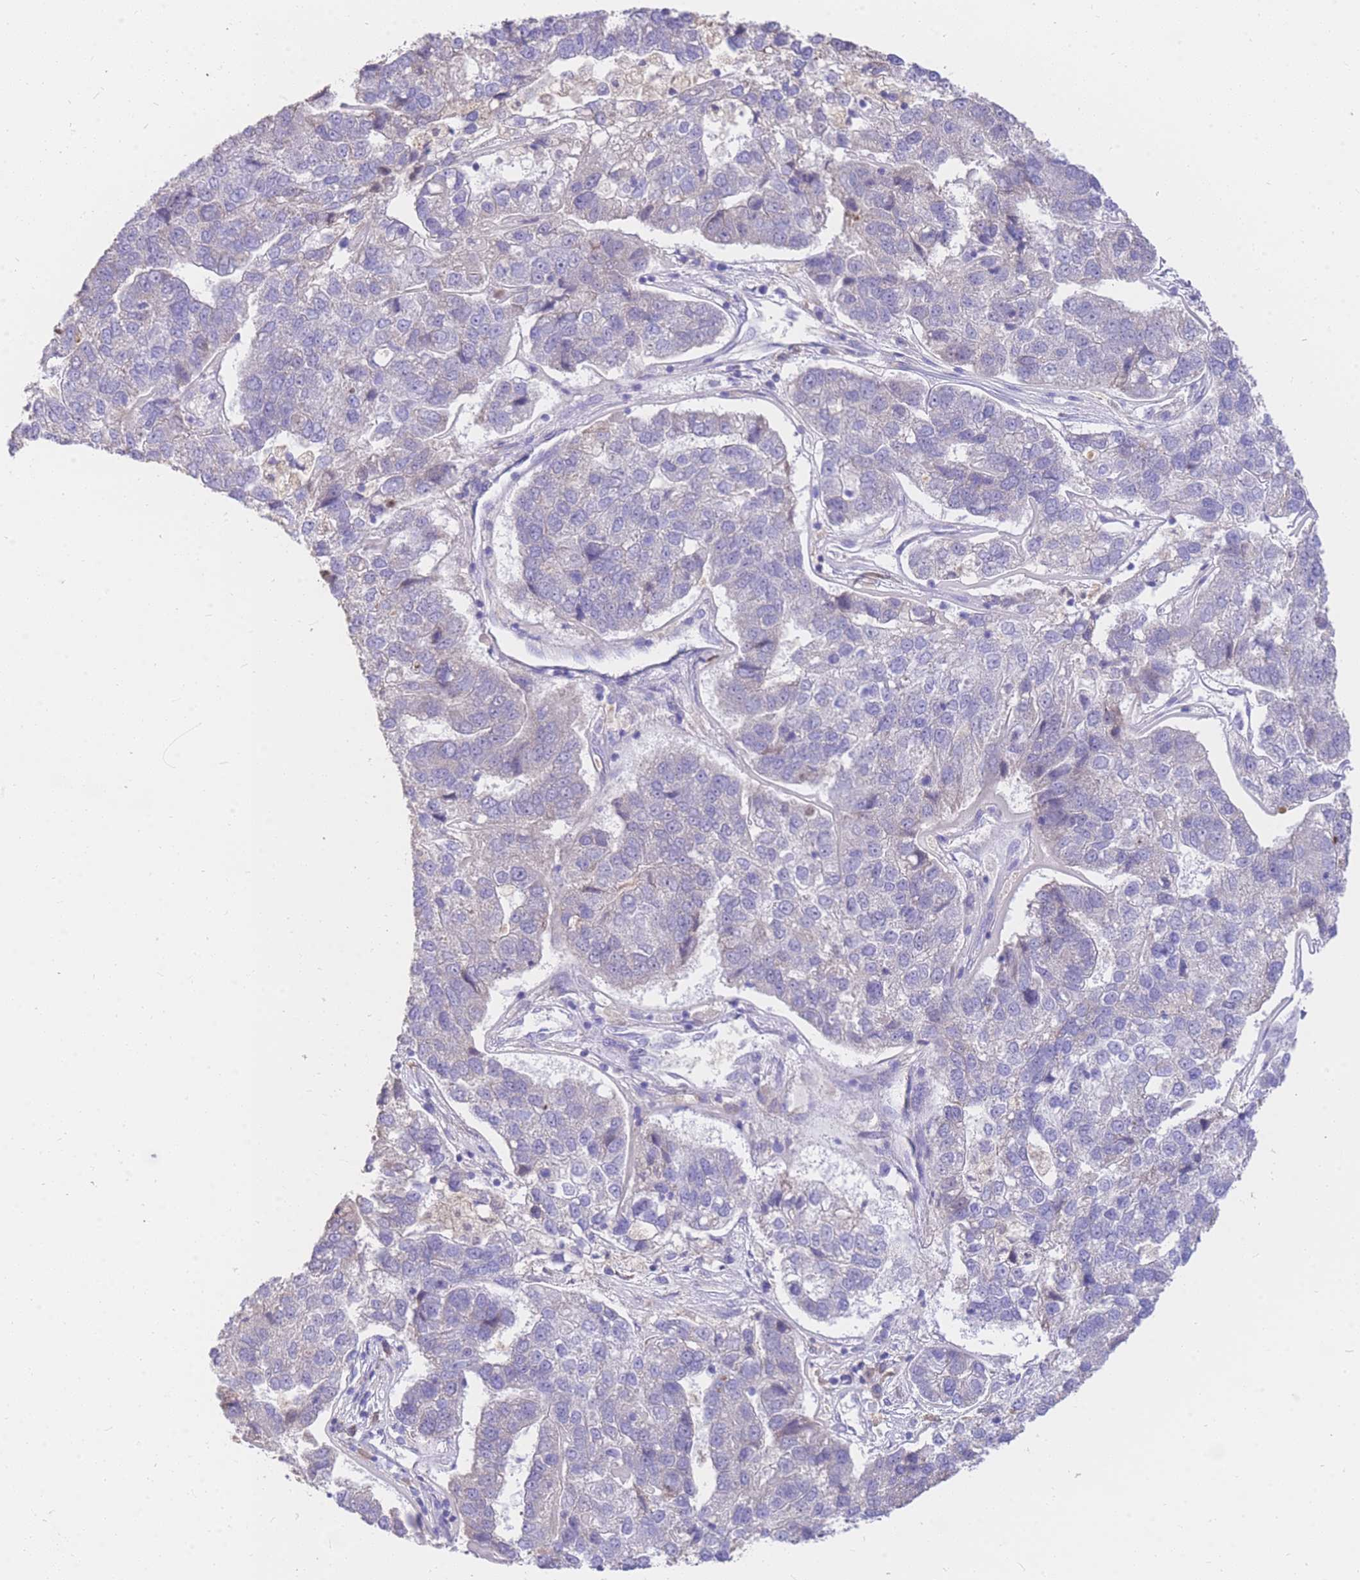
{"staining": {"intensity": "negative", "quantity": "none", "location": "none"}, "tissue": "pancreatic cancer", "cell_type": "Tumor cells", "image_type": "cancer", "snomed": [{"axis": "morphology", "description": "Adenocarcinoma, NOS"}, {"axis": "topography", "description": "Pancreas"}], "caption": "Protein analysis of pancreatic cancer displays no significant staining in tumor cells.", "gene": "C2orf88", "patient": {"sex": "female", "age": 61}}